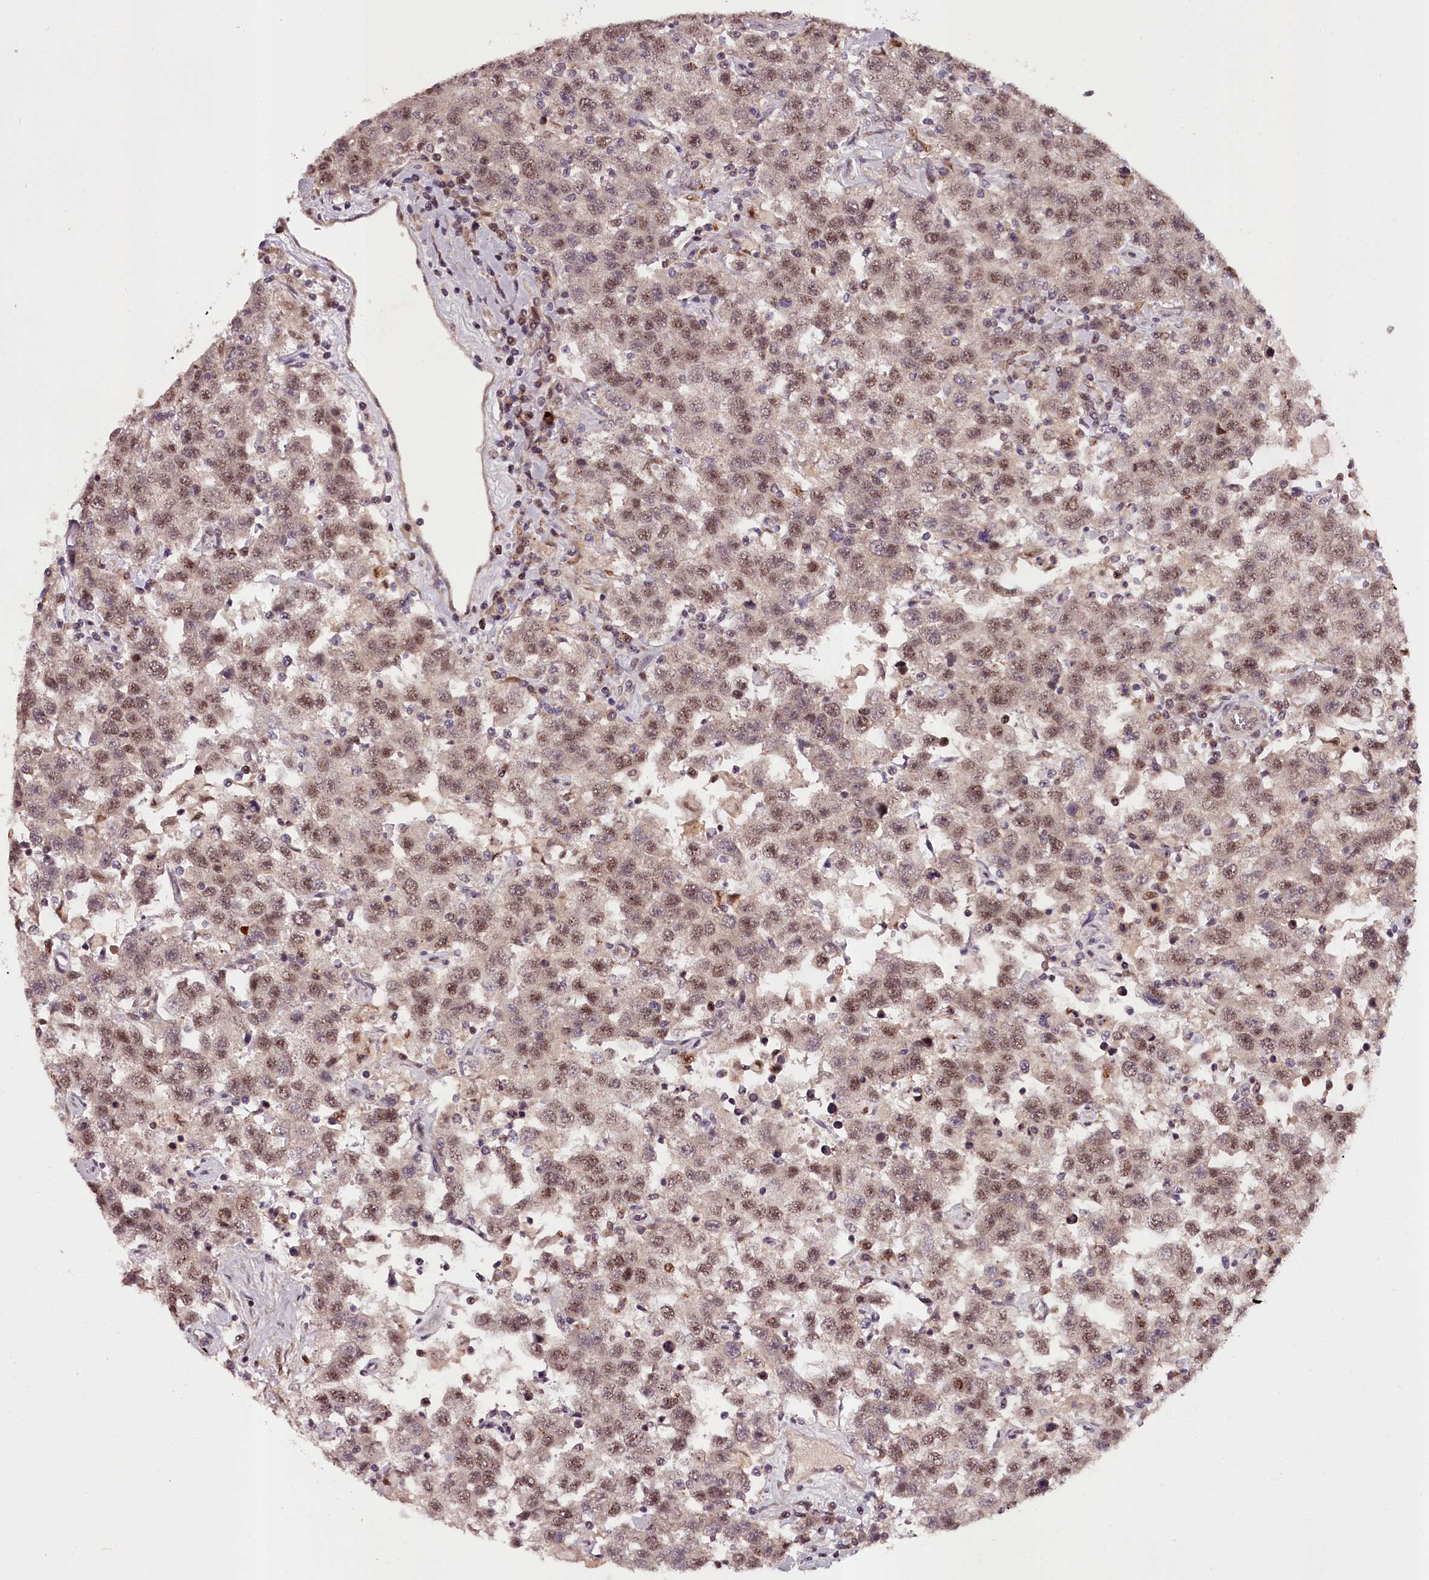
{"staining": {"intensity": "moderate", "quantity": ">75%", "location": "nuclear"}, "tissue": "testis cancer", "cell_type": "Tumor cells", "image_type": "cancer", "snomed": [{"axis": "morphology", "description": "Seminoma, NOS"}, {"axis": "topography", "description": "Testis"}], "caption": "DAB (3,3'-diaminobenzidine) immunohistochemical staining of human testis cancer (seminoma) reveals moderate nuclear protein staining in approximately >75% of tumor cells.", "gene": "MAML3", "patient": {"sex": "male", "age": 41}}